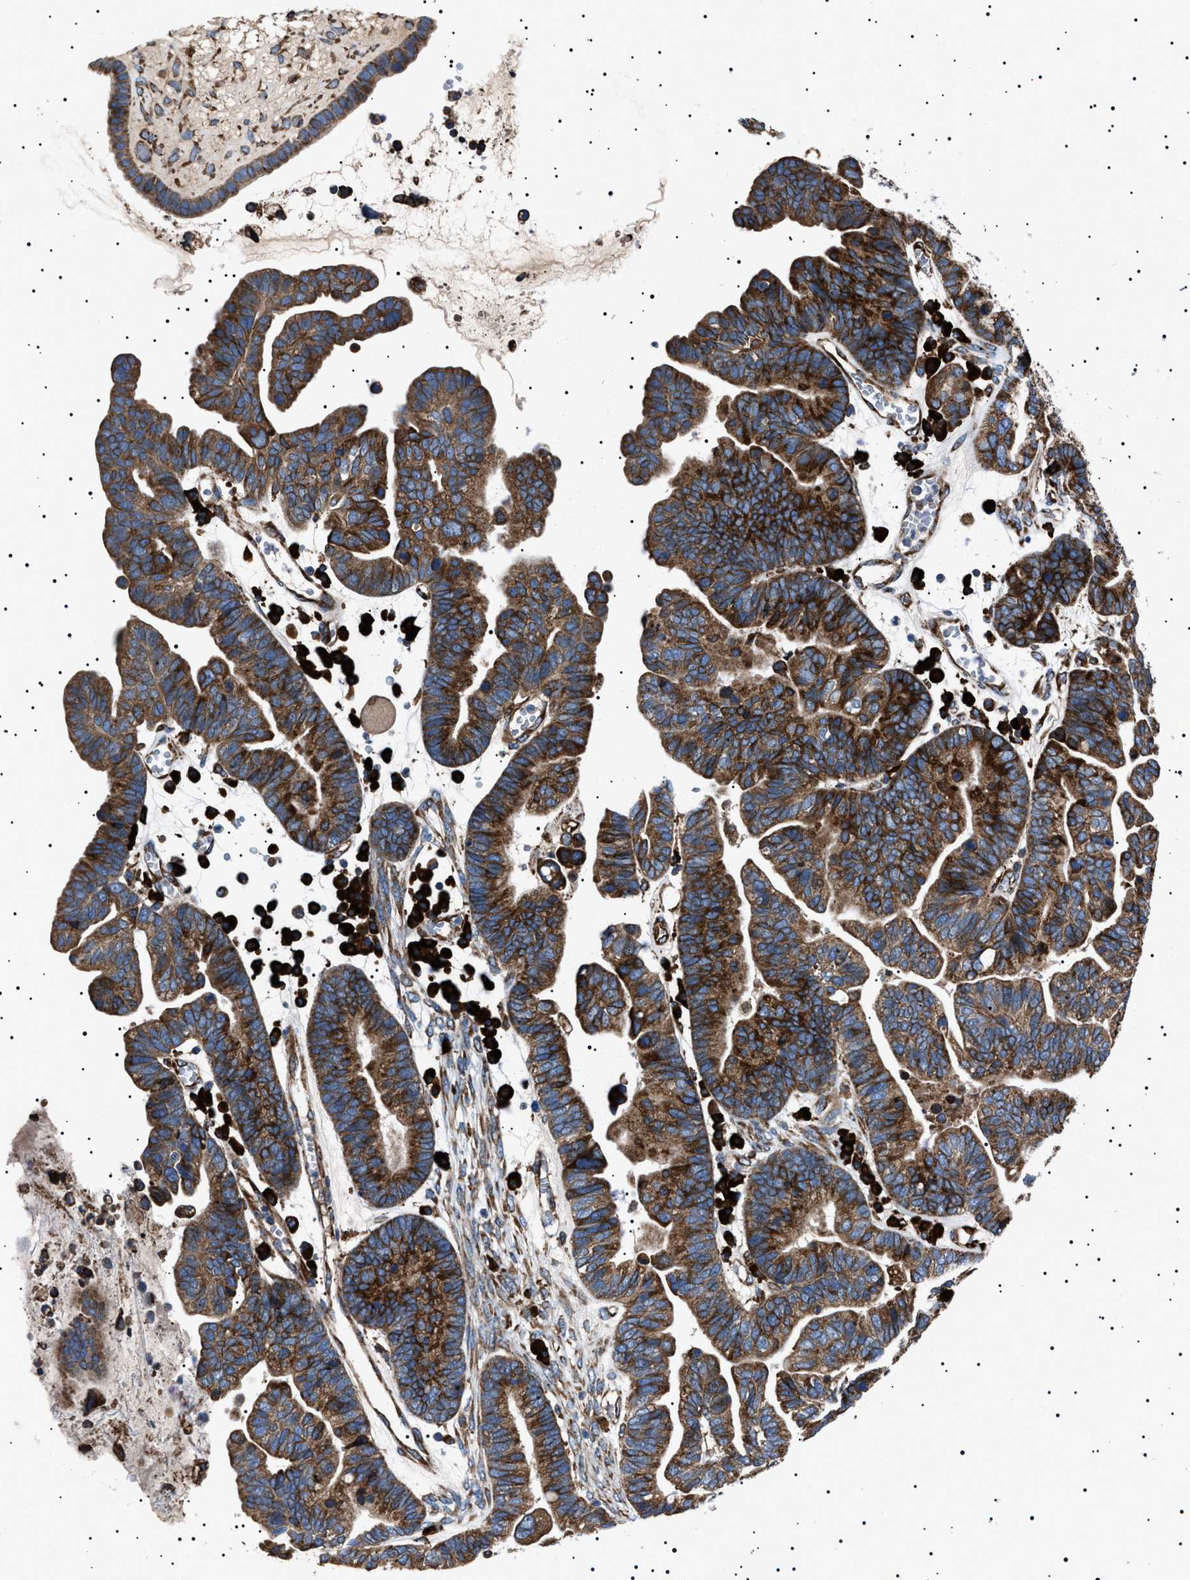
{"staining": {"intensity": "strong", "quantity": ">75%", "location": "cytoplasmic/membranous"}, "tissue": "ovarian cancer", "cell_type": "Tumor cells", "image_type": "cancer", "snomed": [{"axis": "morphology", "description": "Cystadenocarcinoma, serous, NOS"}, {"axis": "topography", "description": "Ovary"}], "caption": "An image showing strong cytoplasmic/membranous positivity in approximately >75% of tumor cells in ovarian serous cystadenocarcinoma, as visualized by brown immunohistochemical staining.", "gene": "TOP1MT", "patient": {"sex": "female", "age": 56}}